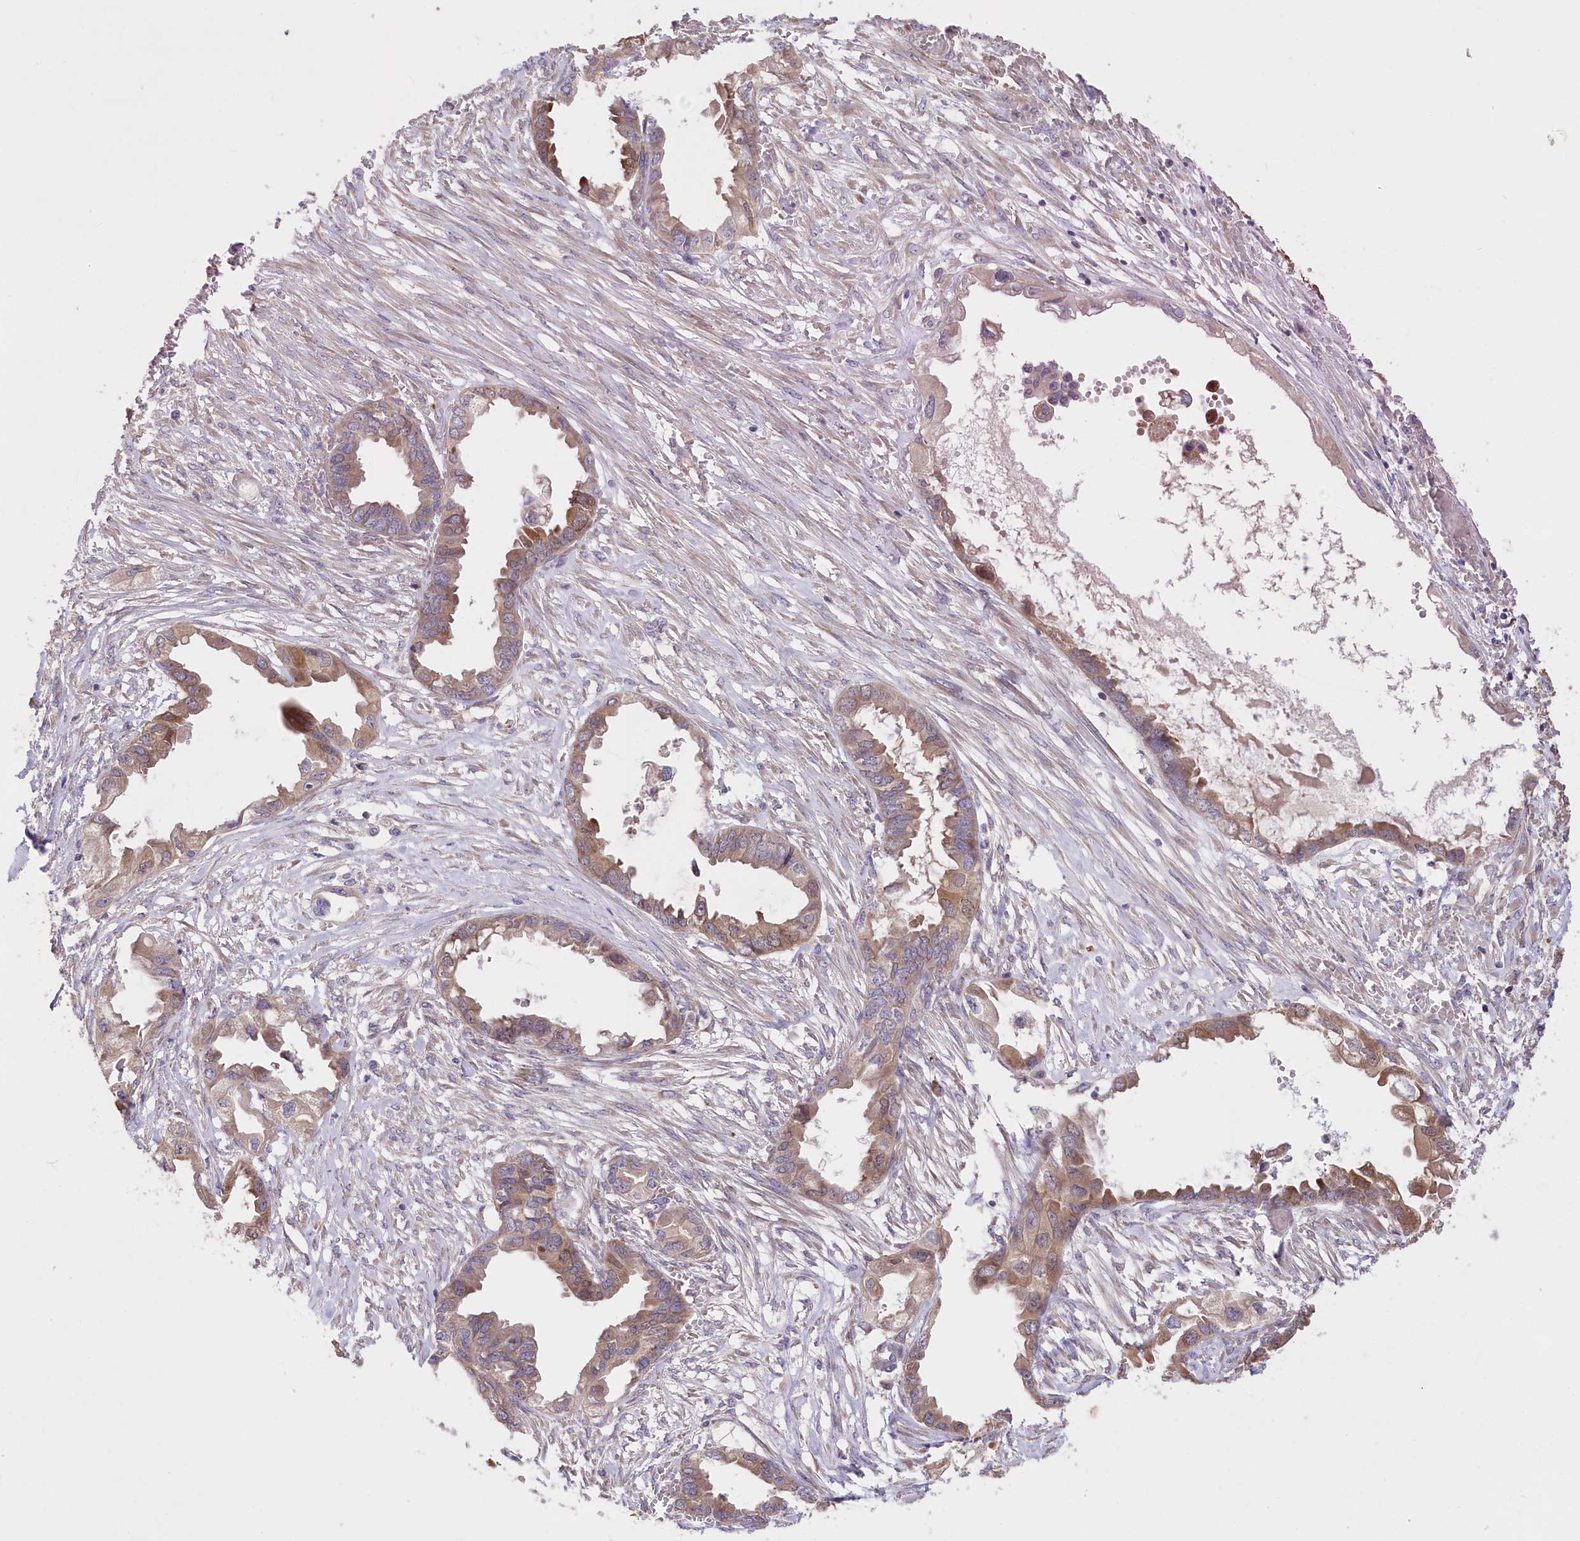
{"staining": {"intensity": "moderate", "quantity": ">75%", "location": "cytoplasmic/membranous"}, "tissue": "endometrial cancer", "cell_type": "Tumor cells", "image_type": "cancer", "snomed": [{"axis": "morphology", "description": "Adenocarcinoma, NOS"}, {"axis": "morphology", "description": "Adenocarcinoma, metastatic, NOS"}, {"axis": "topography", "description": "Adipose tissue"}, {"axis": "topography", "description": "Endometrium"}], "caption": "Moderate cytoplasmic/membranous protein expression is identified in approximately >75% of tumor cells in metastatic adenocarcinoma (endometrial).", "gene": "PBLD", "patient": {"sex": "female", "age": 67}}